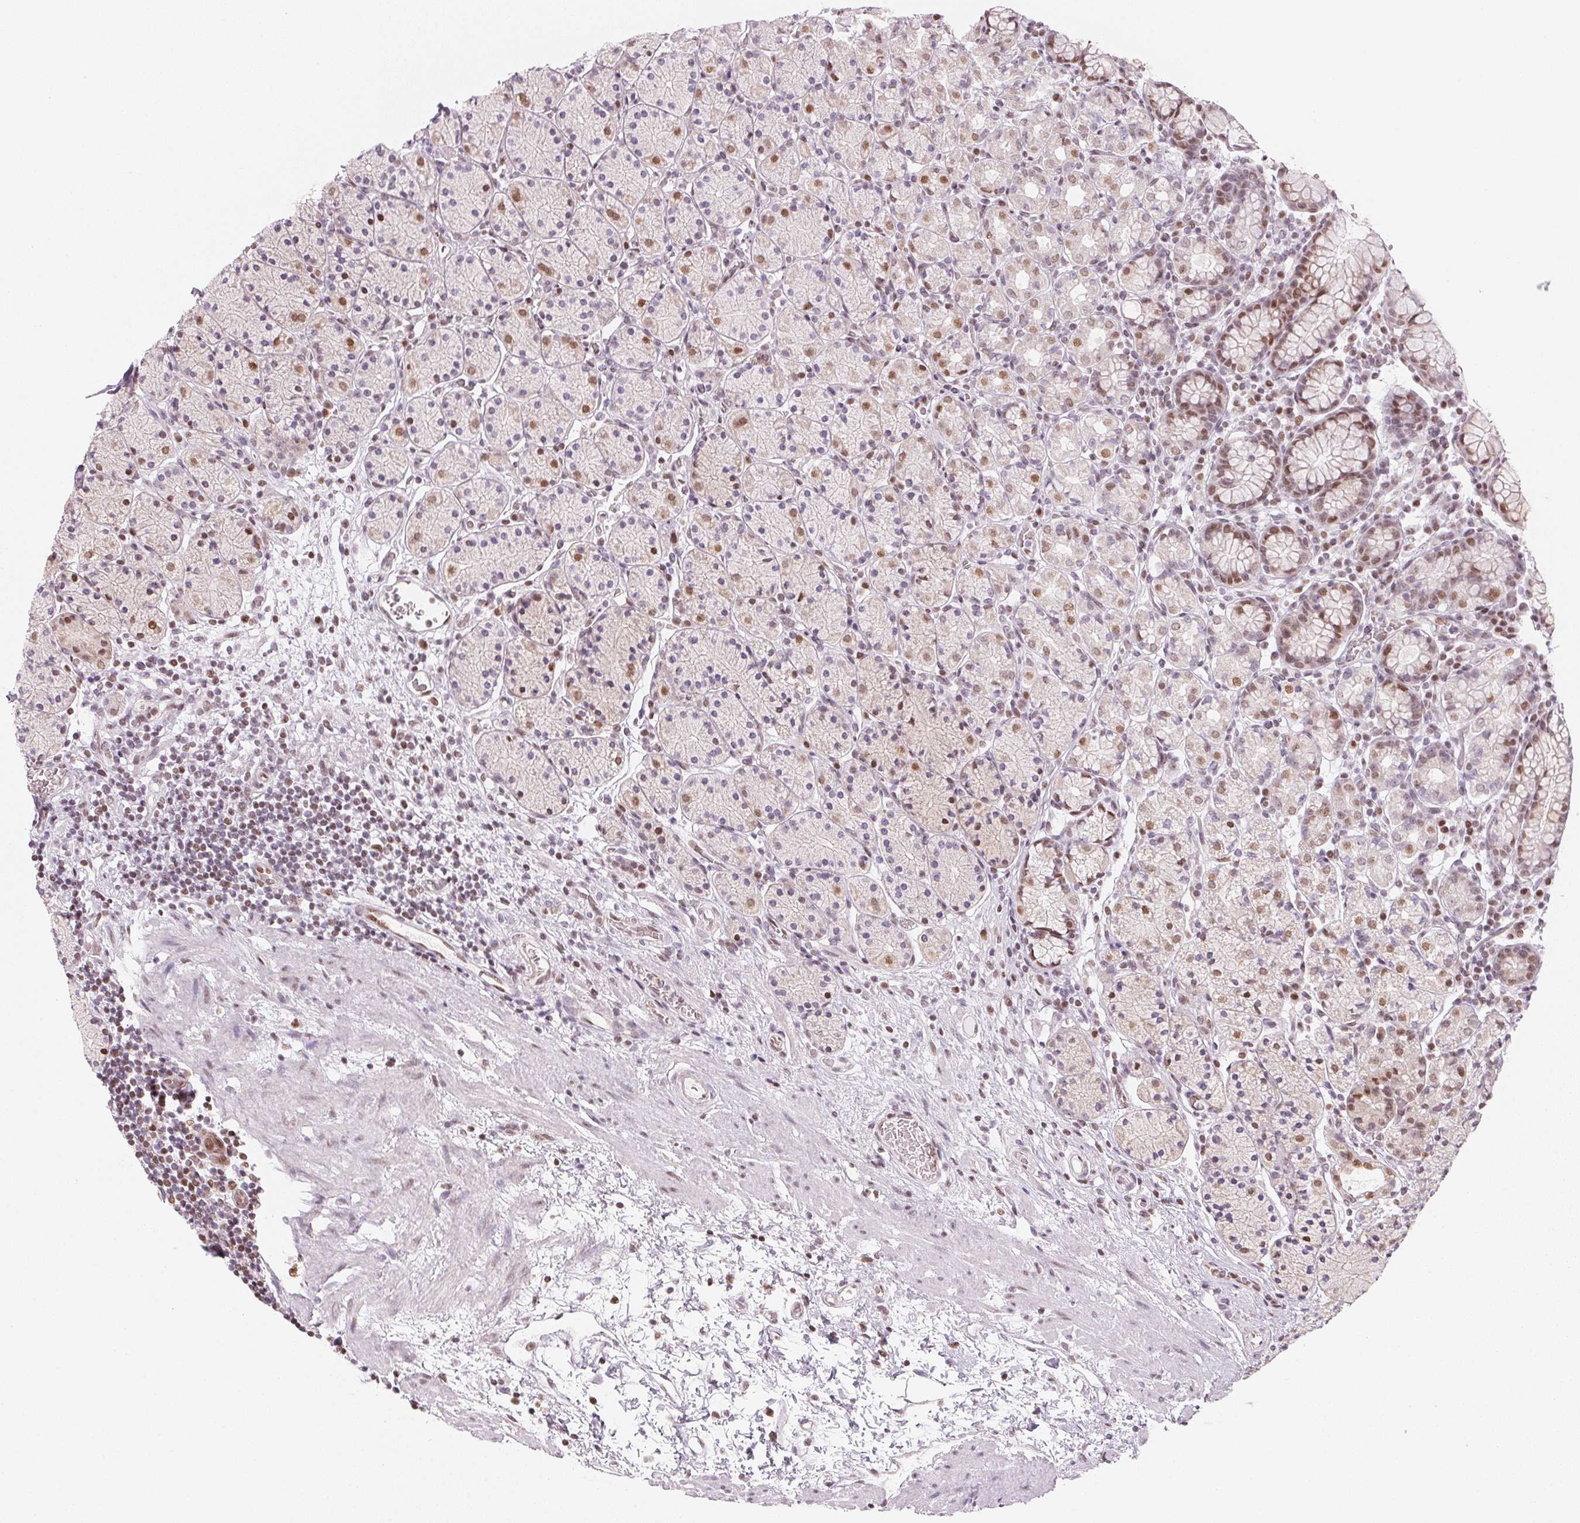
{"staining": {"intensity": "moderate", "quantity": "25%-75%", "location": "nuclear"}, "tissue": "stomach", "cell_type": "Glandular cells", "image_type": "normal", "snomed": [{"axis": "morphology", "description": "Normal tissue, NOS"}, {"axis": "topography", "description": "Stomach, upper"}, {"axis": "topography", "description": "Stomach"}], "caption": "Immunohistochemical staining of benign human stomach reveals moderate nuclear protein staining in approximately 25%-75% of glandular cells.", "gene": "KAT6A", "patient": {"sex": "male", "age": 62}}